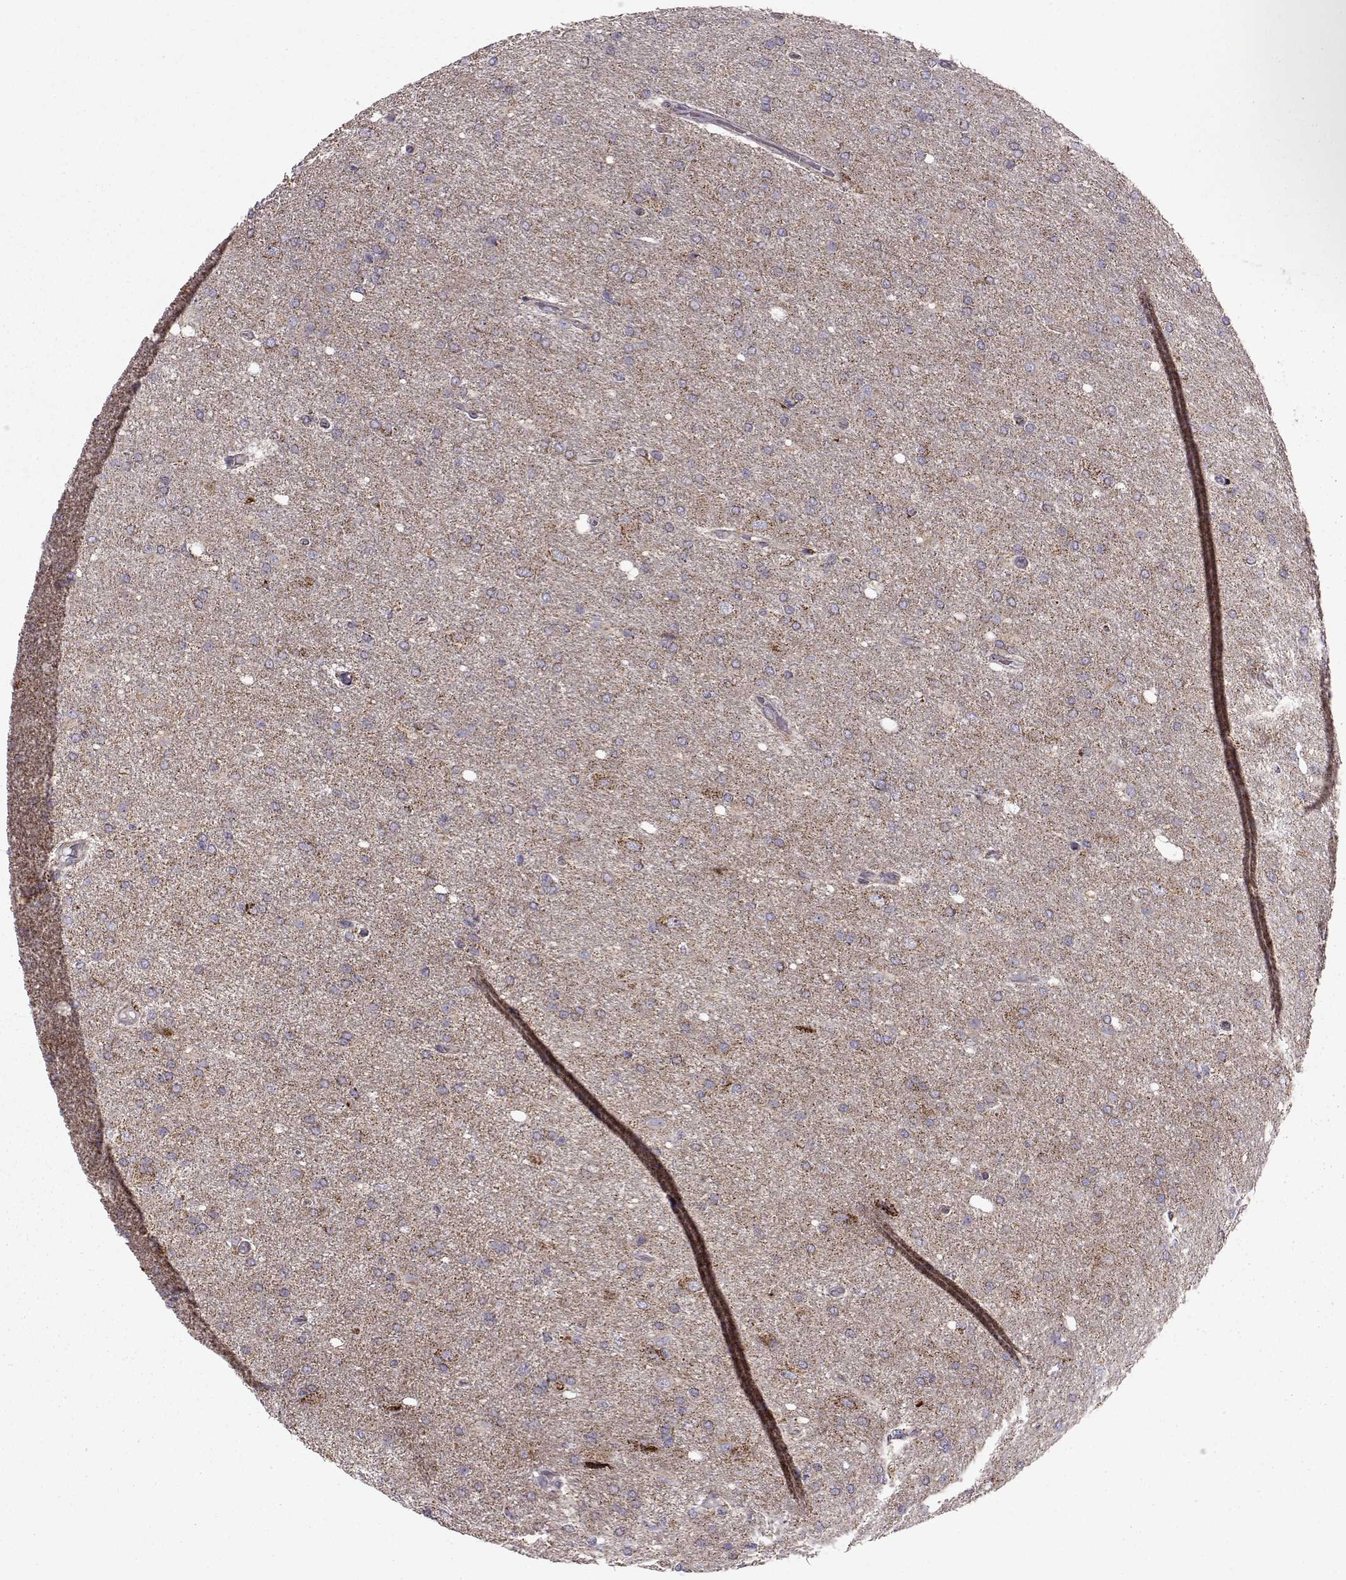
{"staining": {"intensity": "moderate", "quantity": ">75%", "location": "cytoplasmic/membranous"}, "tissue": "glioma", "cell_type": "Tumor cells", "image_type": "cancer", "snomed": [{"axis": "morphology", "description": "Glioma, malignant, High grade"}, {"axis": "topography", "description": "Cerebral cortex"}], "caption": "A brown stain labels moderate cytoplasmic/membranous staining of a protein in malignant glioma (high-grade) tumor cells. The protein is stained brown, and the nuclei are stained in blue (DAB IHC with brightfield microscopy, high magnification).", "gene": "ATP5MF", "patient": {"sex": "male", "age": 70}}